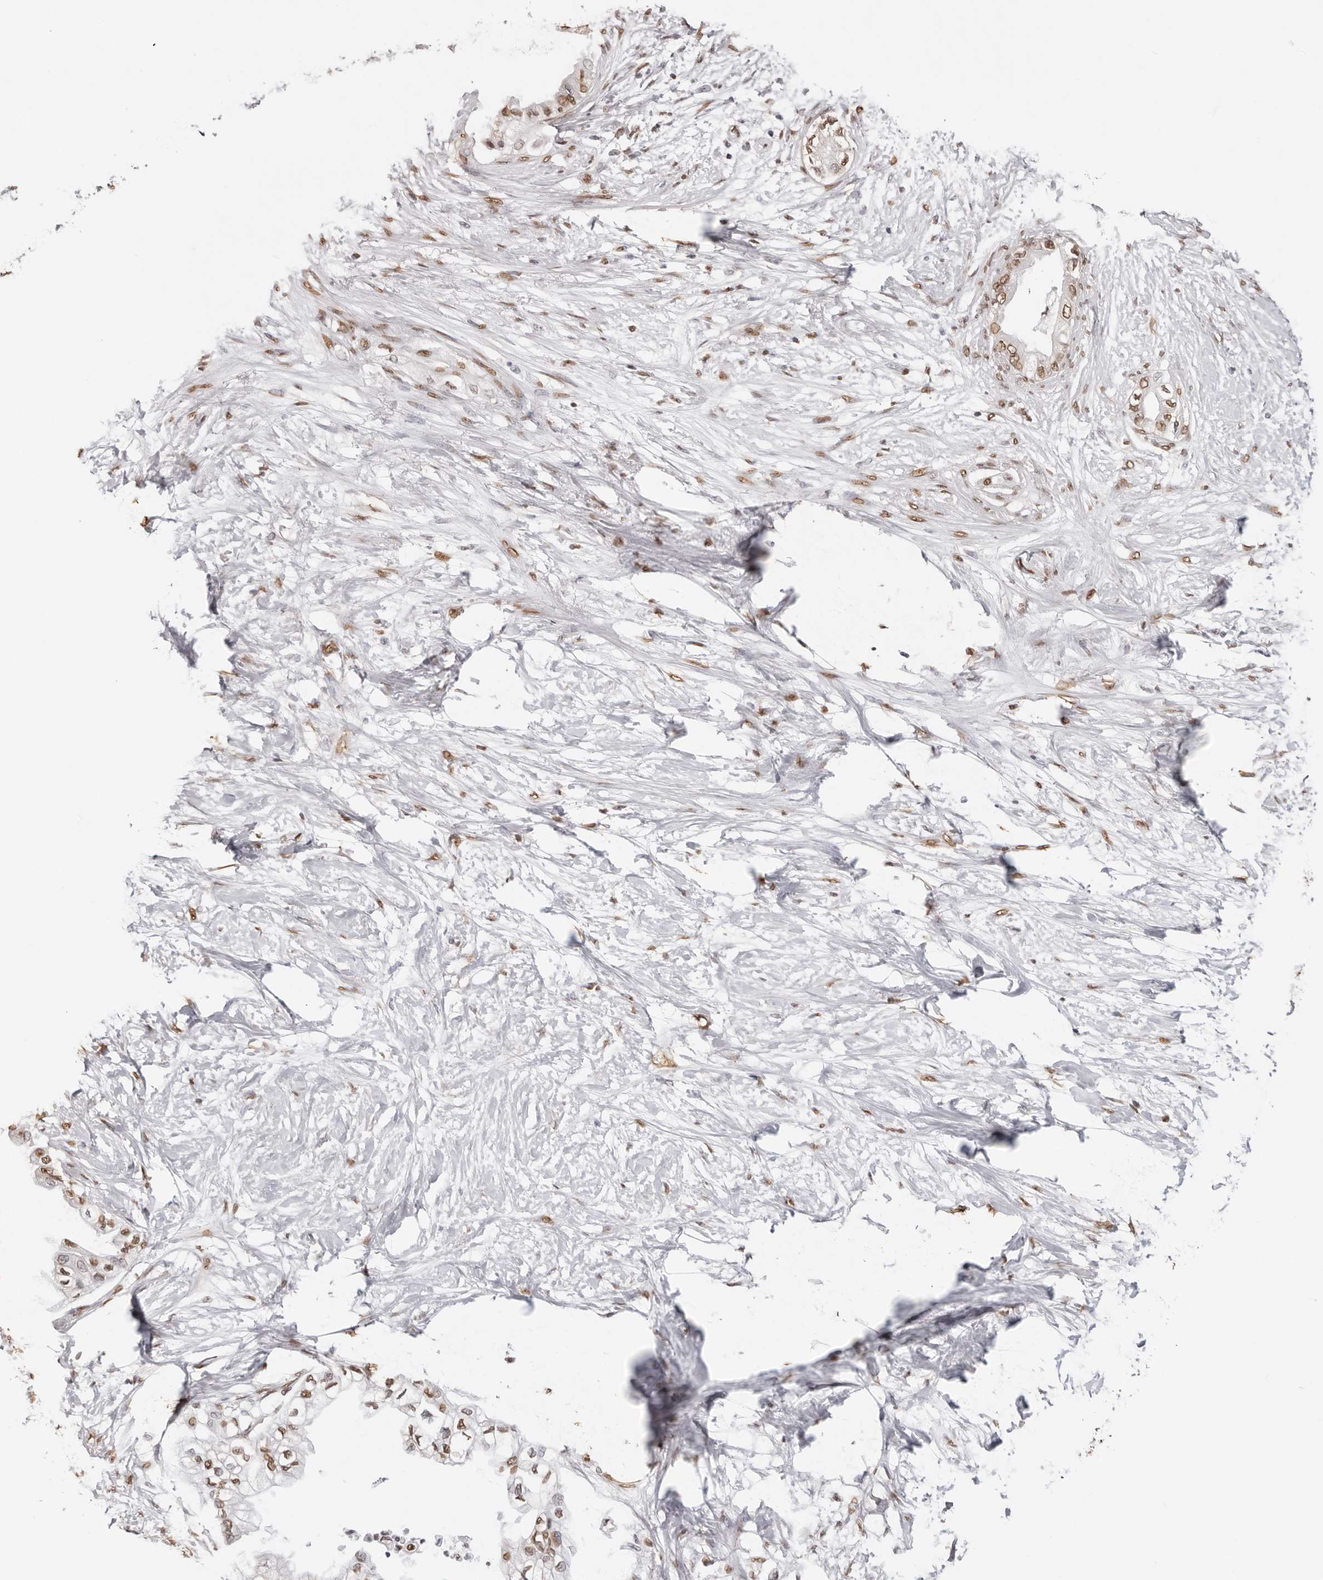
{"staining": {"intensity": "moderate", "quantity": ">75%", "location": "nuclear"}, "tissue": "pancreatic cancer", "cell_type": "Tumor cells", "image_type": "cancer", "snomed": [{"axis": "morphology", "description": "Normal tissue, NOS"}, {"axis": "morphology", "description": "Adenocarcinoma, NOS"}, {"axis": "topography", "description": "Pancreas"}, {"axis": "topography", "description": "Duodenum"}], "caption": "Adenocarcinoma (pancreatic) stained for a protein (brown) exhibits moderate nuclear positive staining in about >75% of tumor cells.", "gene": "OLIG3", "patient": {"sex": "female", "age": 60}}